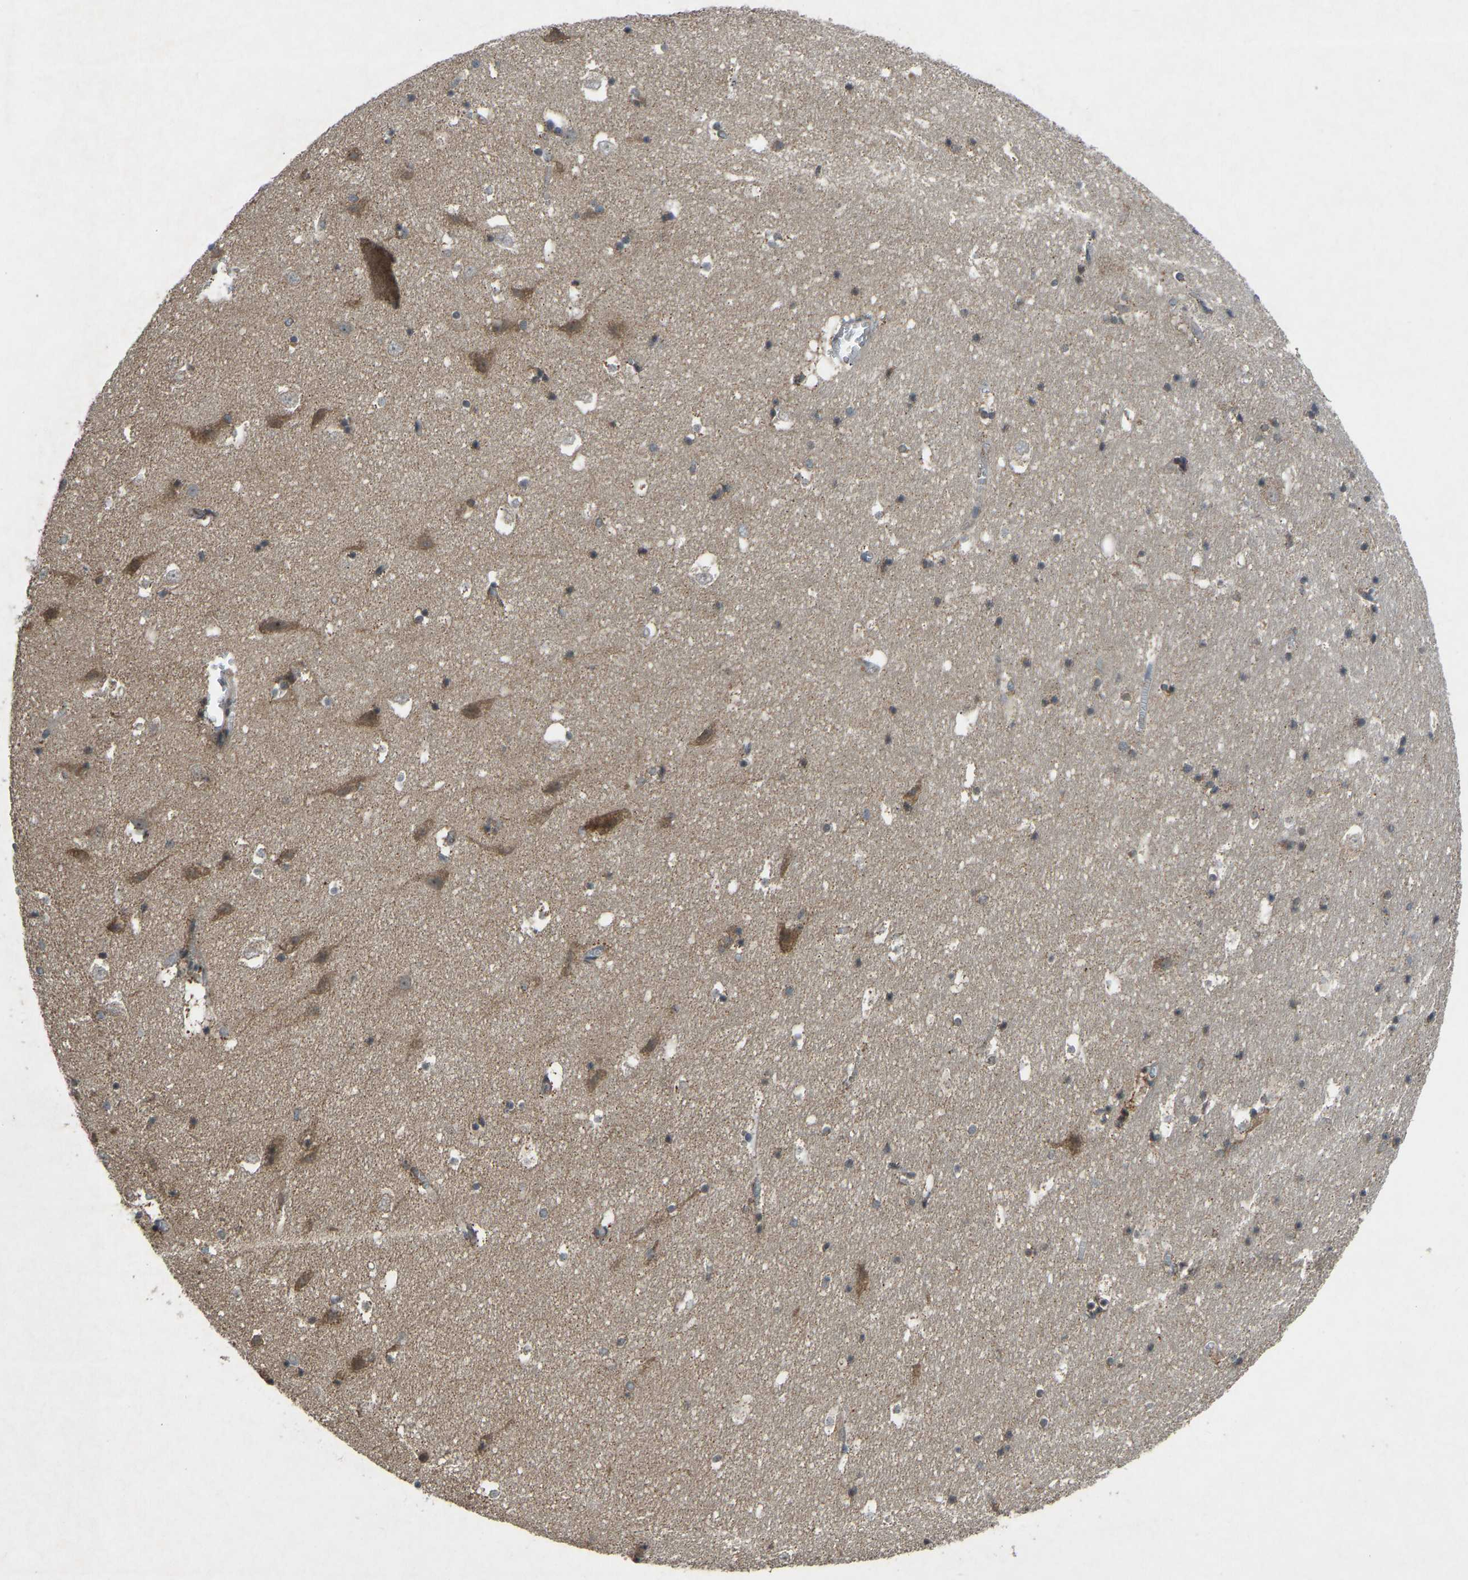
{"staining": {"intensity": "weak", "quantity": "25%-75%", "location": "cytoplasmic/membranous"}, "tissue": "hippocampus", "cell_type": "Glial cells", "image_type": "normal", "snomed": [{"axis": "morphology", "description": "Normal tissue, NOS"}, {"axis": "topography", "description": "Hippocampus"}], "caption": "An IHC micrograph of benign tissue is shown. Protein staining in brown labels weak cytoplasmic/membranous positivity in hippocampus within glial cells.", "gene": "ZNF71", "patient": {"sex": "male", "age": 45}}